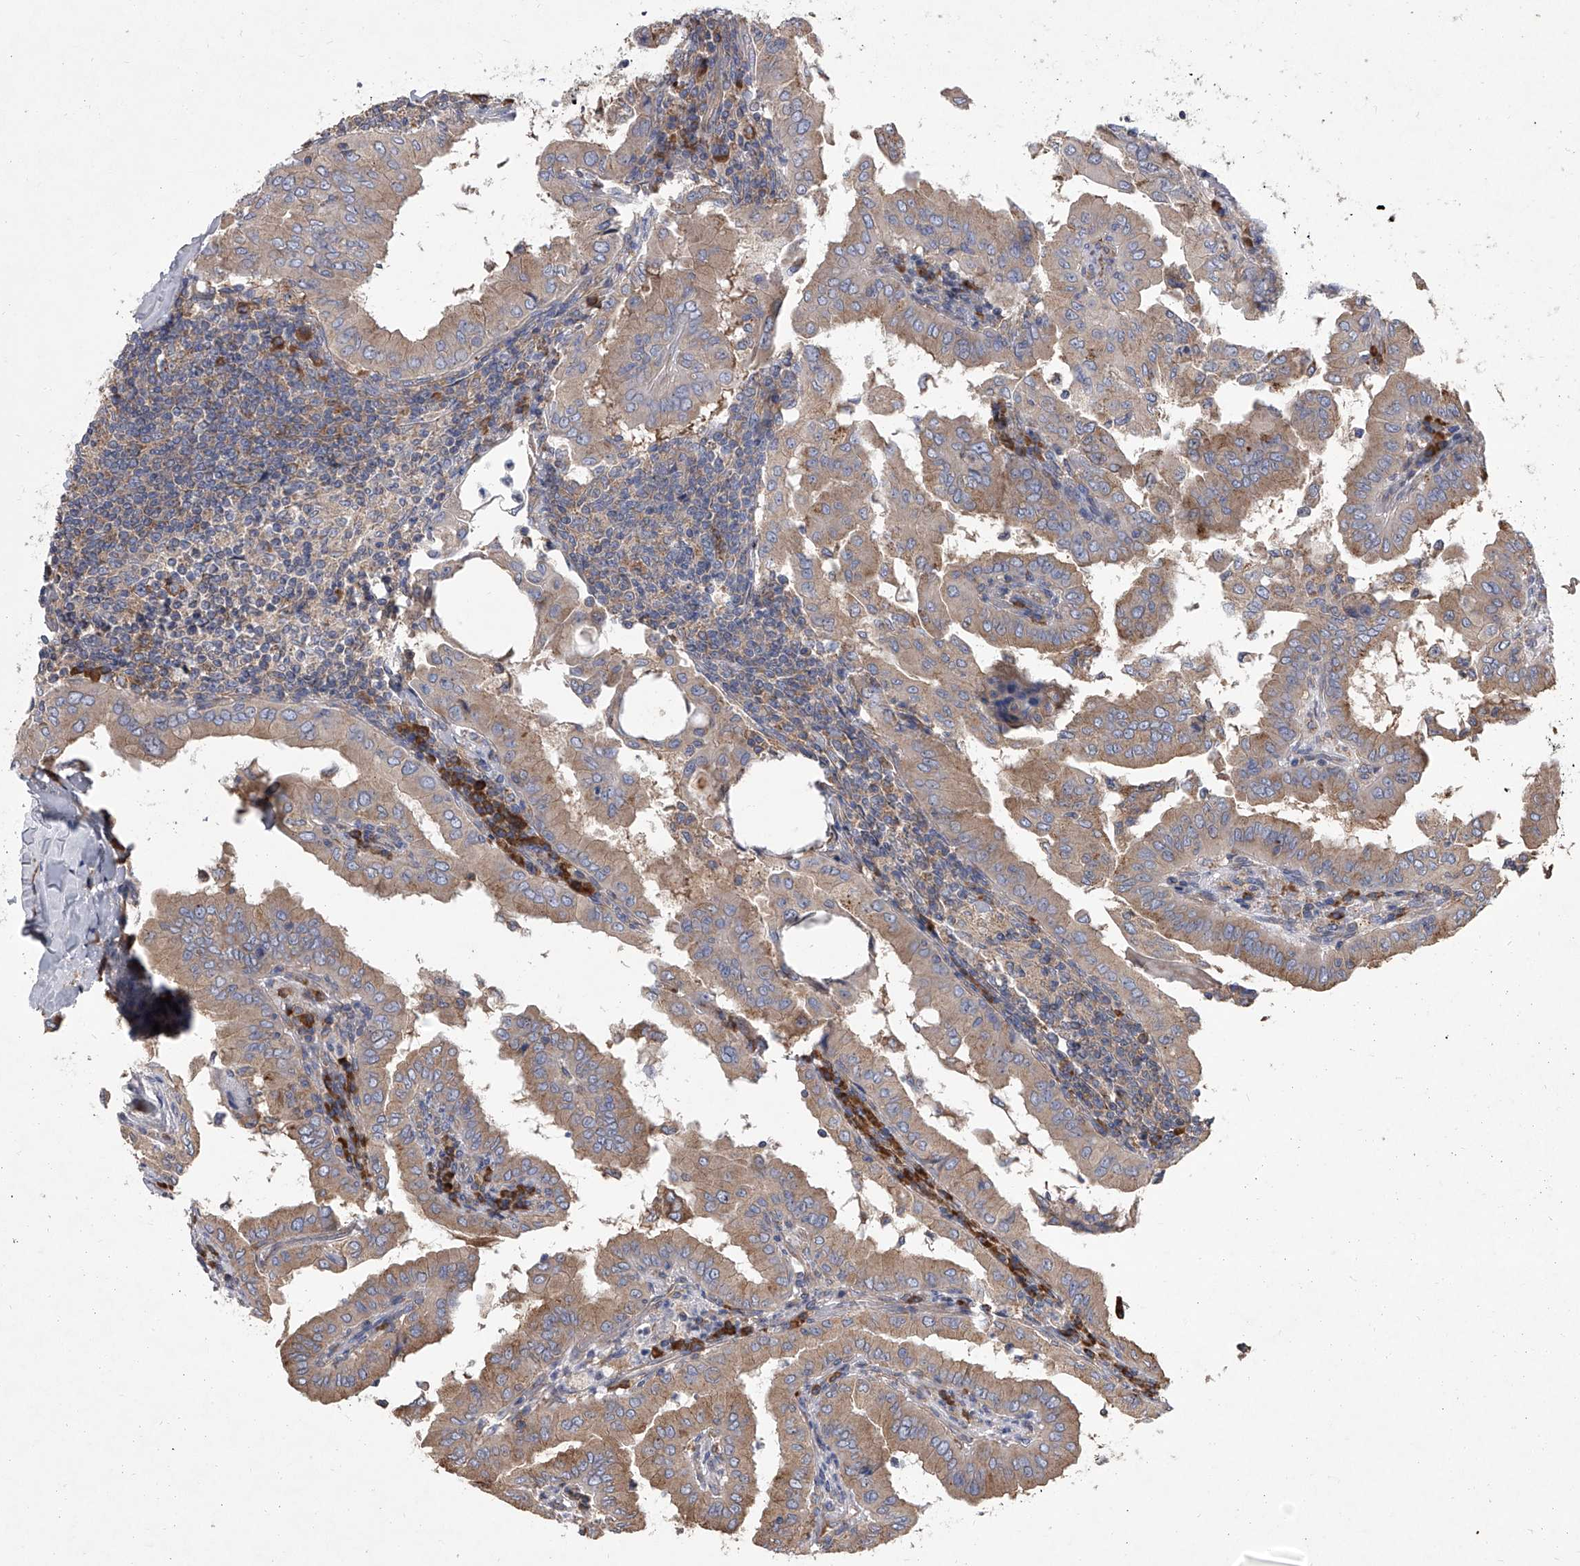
{"staining": {"intensity": "weak", "quantity": ">75%", "location": "cytoplasmic/membranous"}, "tissue": "thyroid cancer", "cell_type": "Tumor cells", "image_type": "cancer", "snomed": [{"axis": "morphology", "description": "Papillary adenocarcinoma, NOS"}, {"axis": "topography", "description": "Thyroid gland"}], "caption": "Human thyroid papillary adenocarcinoma stained with a protein marker exhibits weak staining in tumor cells.", "gene": "EIF2S2", "patient": {"sex": "male", "age": 33}}